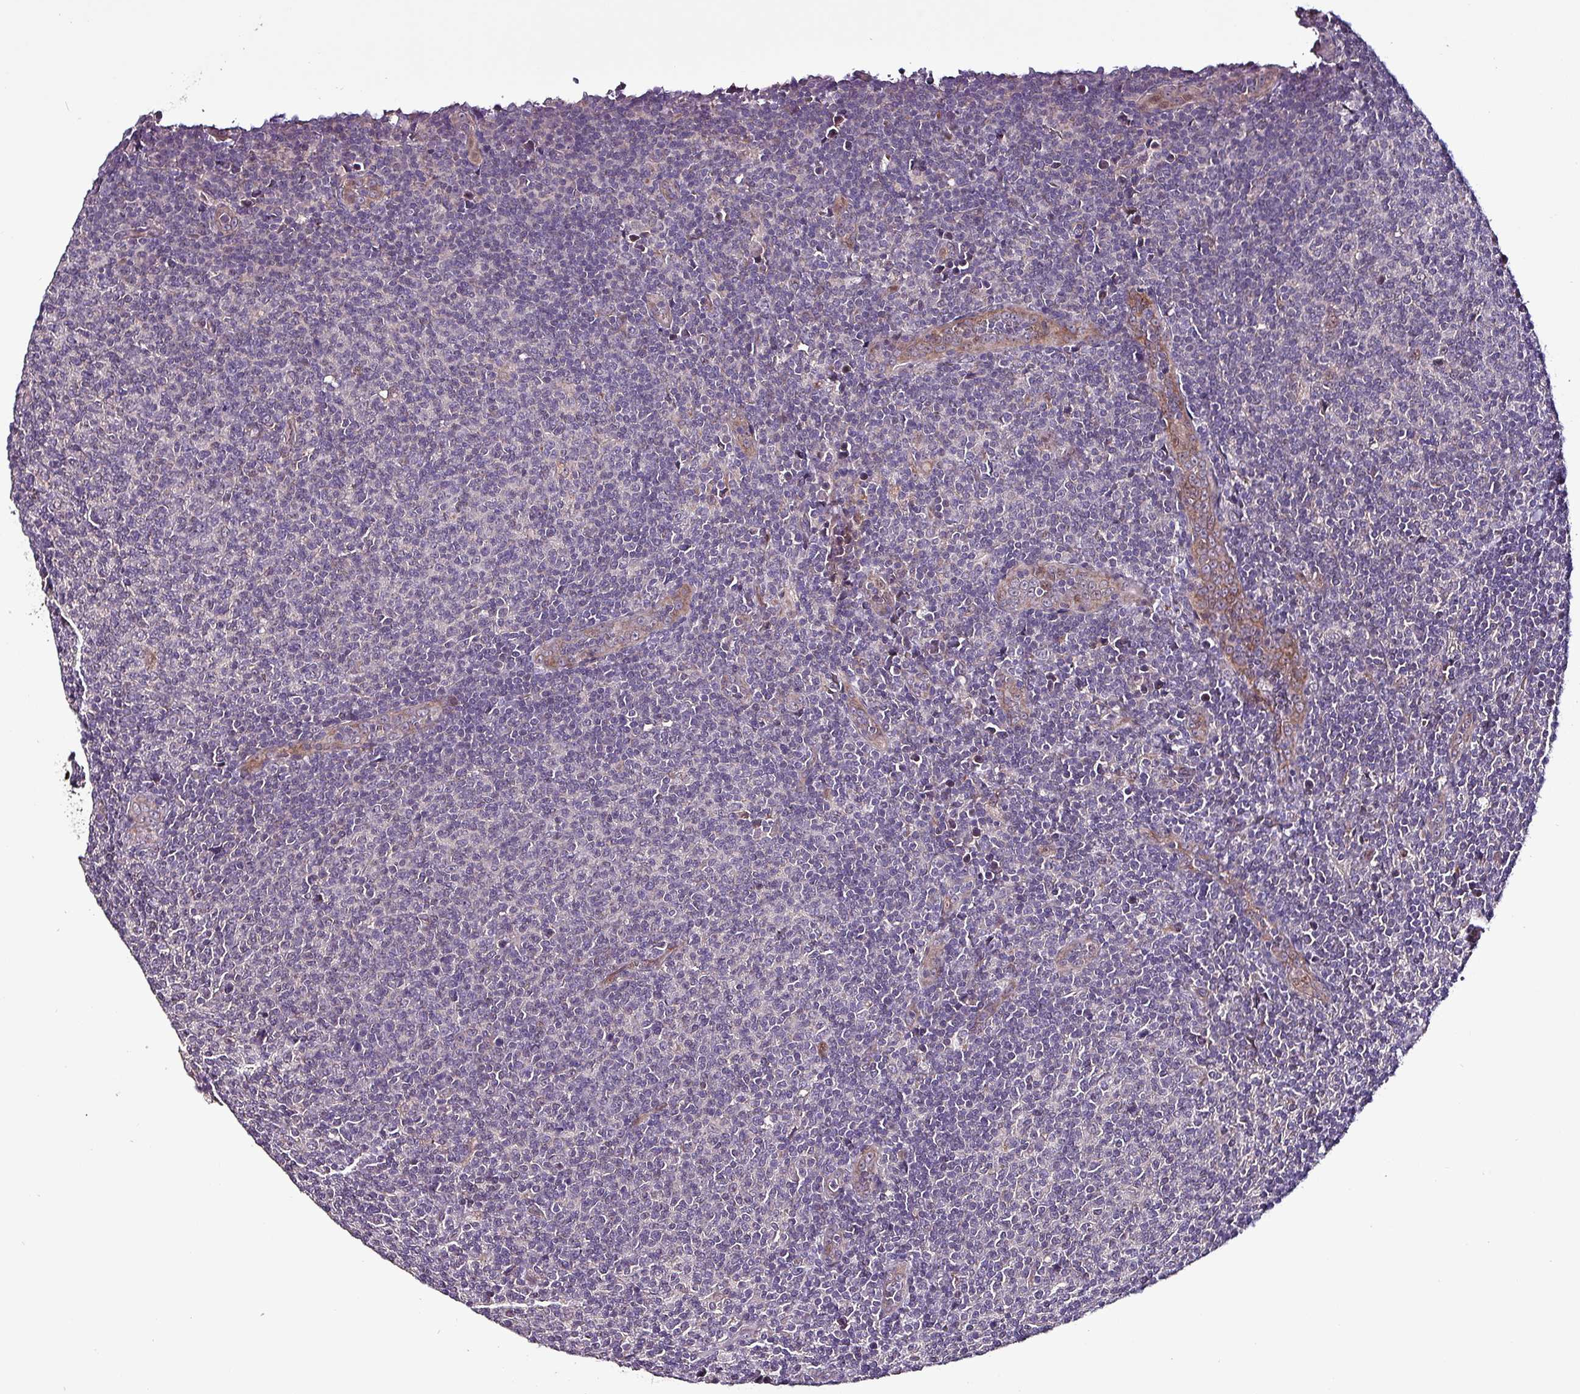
{"staining": {"intensity": "negative", "quantity": "none", "location": "none"}, "tissue": "lymphoma", "cell_type": "Tumor cells", "image_type": "cancer", "snomed": [{"axis": "morphology", "description": "Malignant lymphoma, non-Hodgkin's type, Low grade"}, {"axis": "topography", "description": "Lymph node"}], "caption": "There is no significant expression in tumor cells of lymphoma. (Stains: DAB (3,3'-diaminobenzidine) IHC with hematoxylin counter stain, Microscopy: brightfield microscopy at high magnification).", "gene": "GRAPL", "patient": {"sex": "male", "age": 66}}